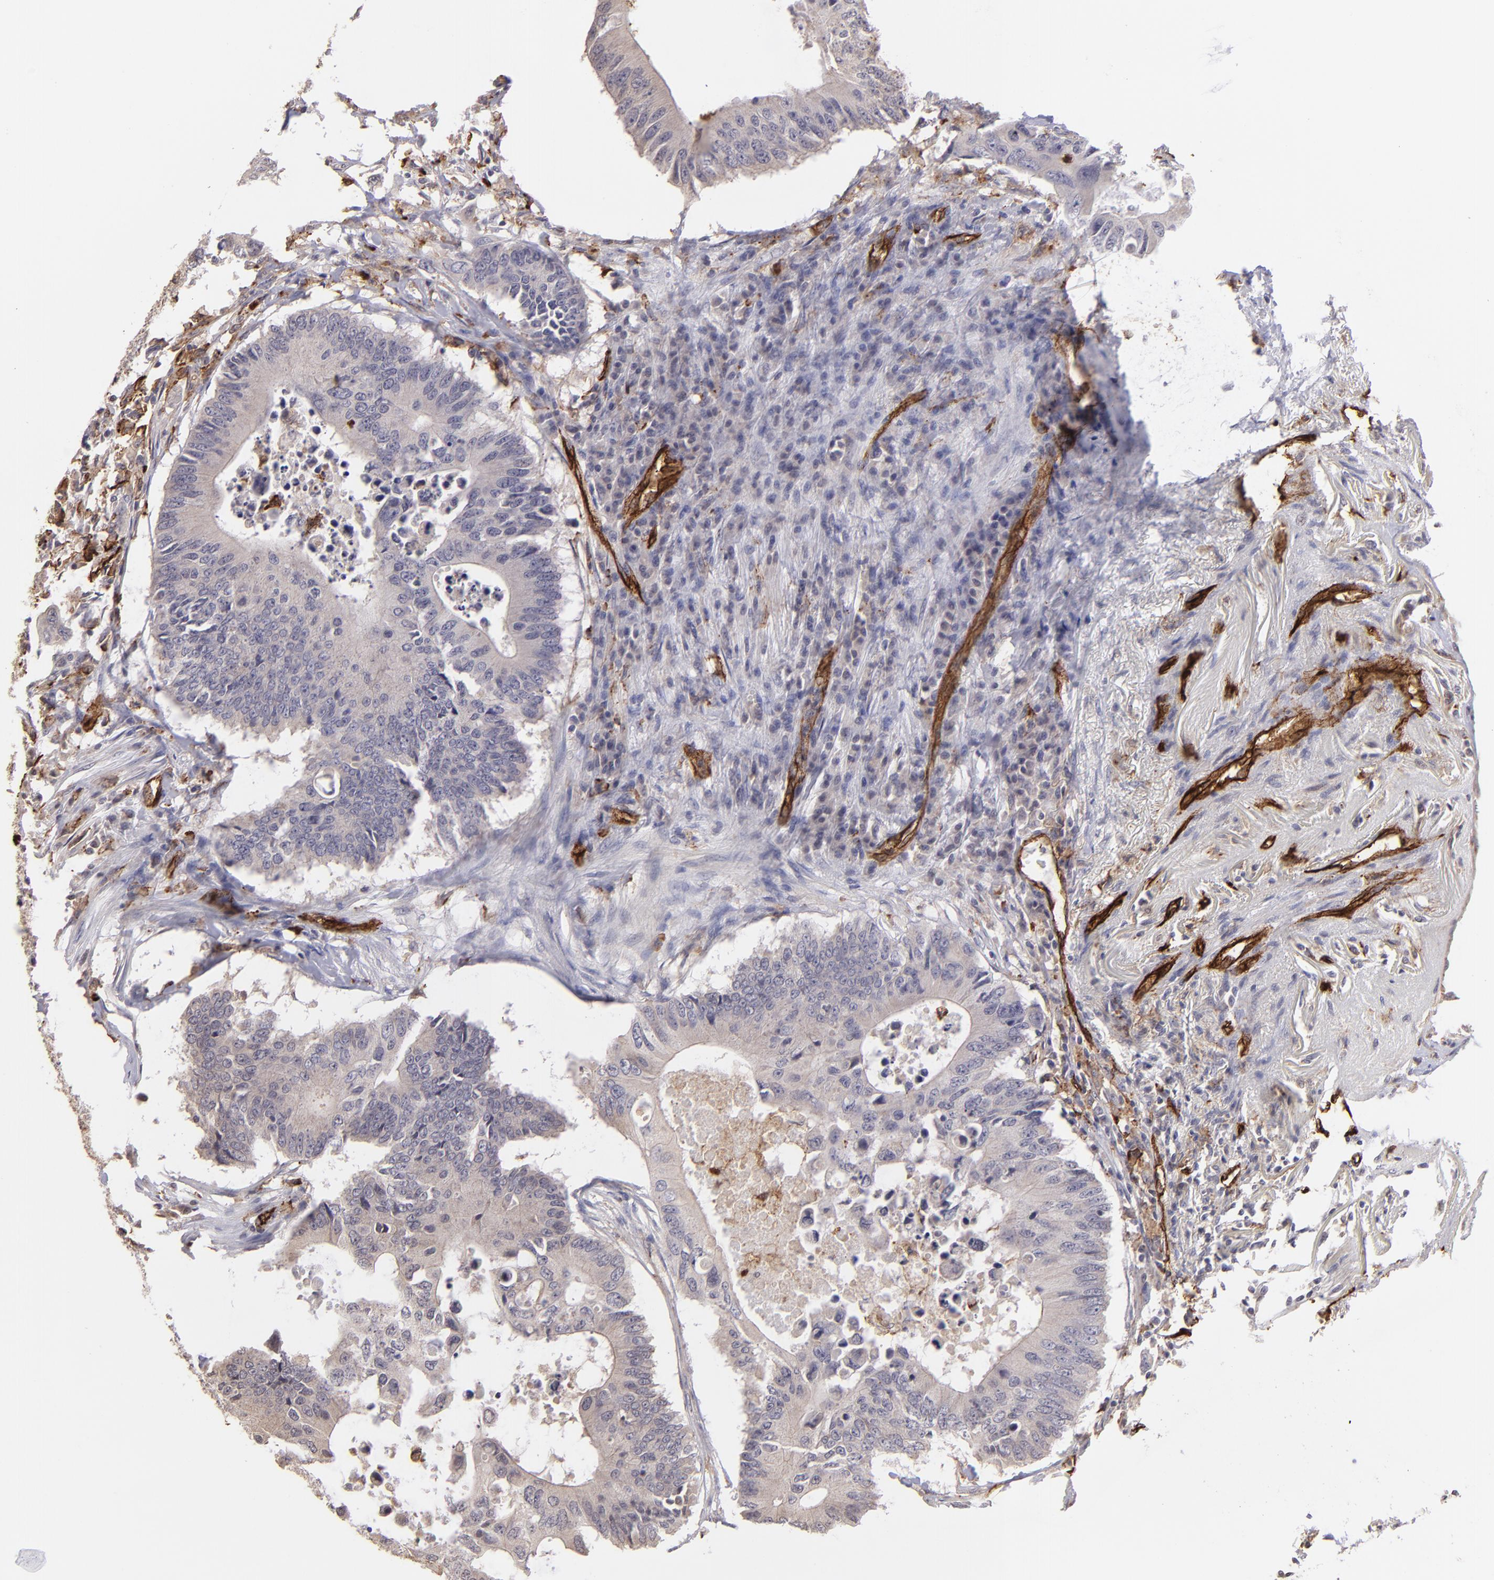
{"staining": {"intensity": "negative", "quantity": "none", "location": "none"}, "tissue": "colorectal cancer", "cell_type": "Tumor cells", "image_type": "cancer", "snomed": [{"axis": "morphology", "description": "Adenocarcinoma, NOS"}, {"axis": "topography", "description": "Colon"}], "caption": "This is a image of immunohistochemistry (IHC) staining of colorectal cancer, which shows no positivity in tumor cells.", "gene": "DYSF", "patient": {"sex": "male", "age": 71}}